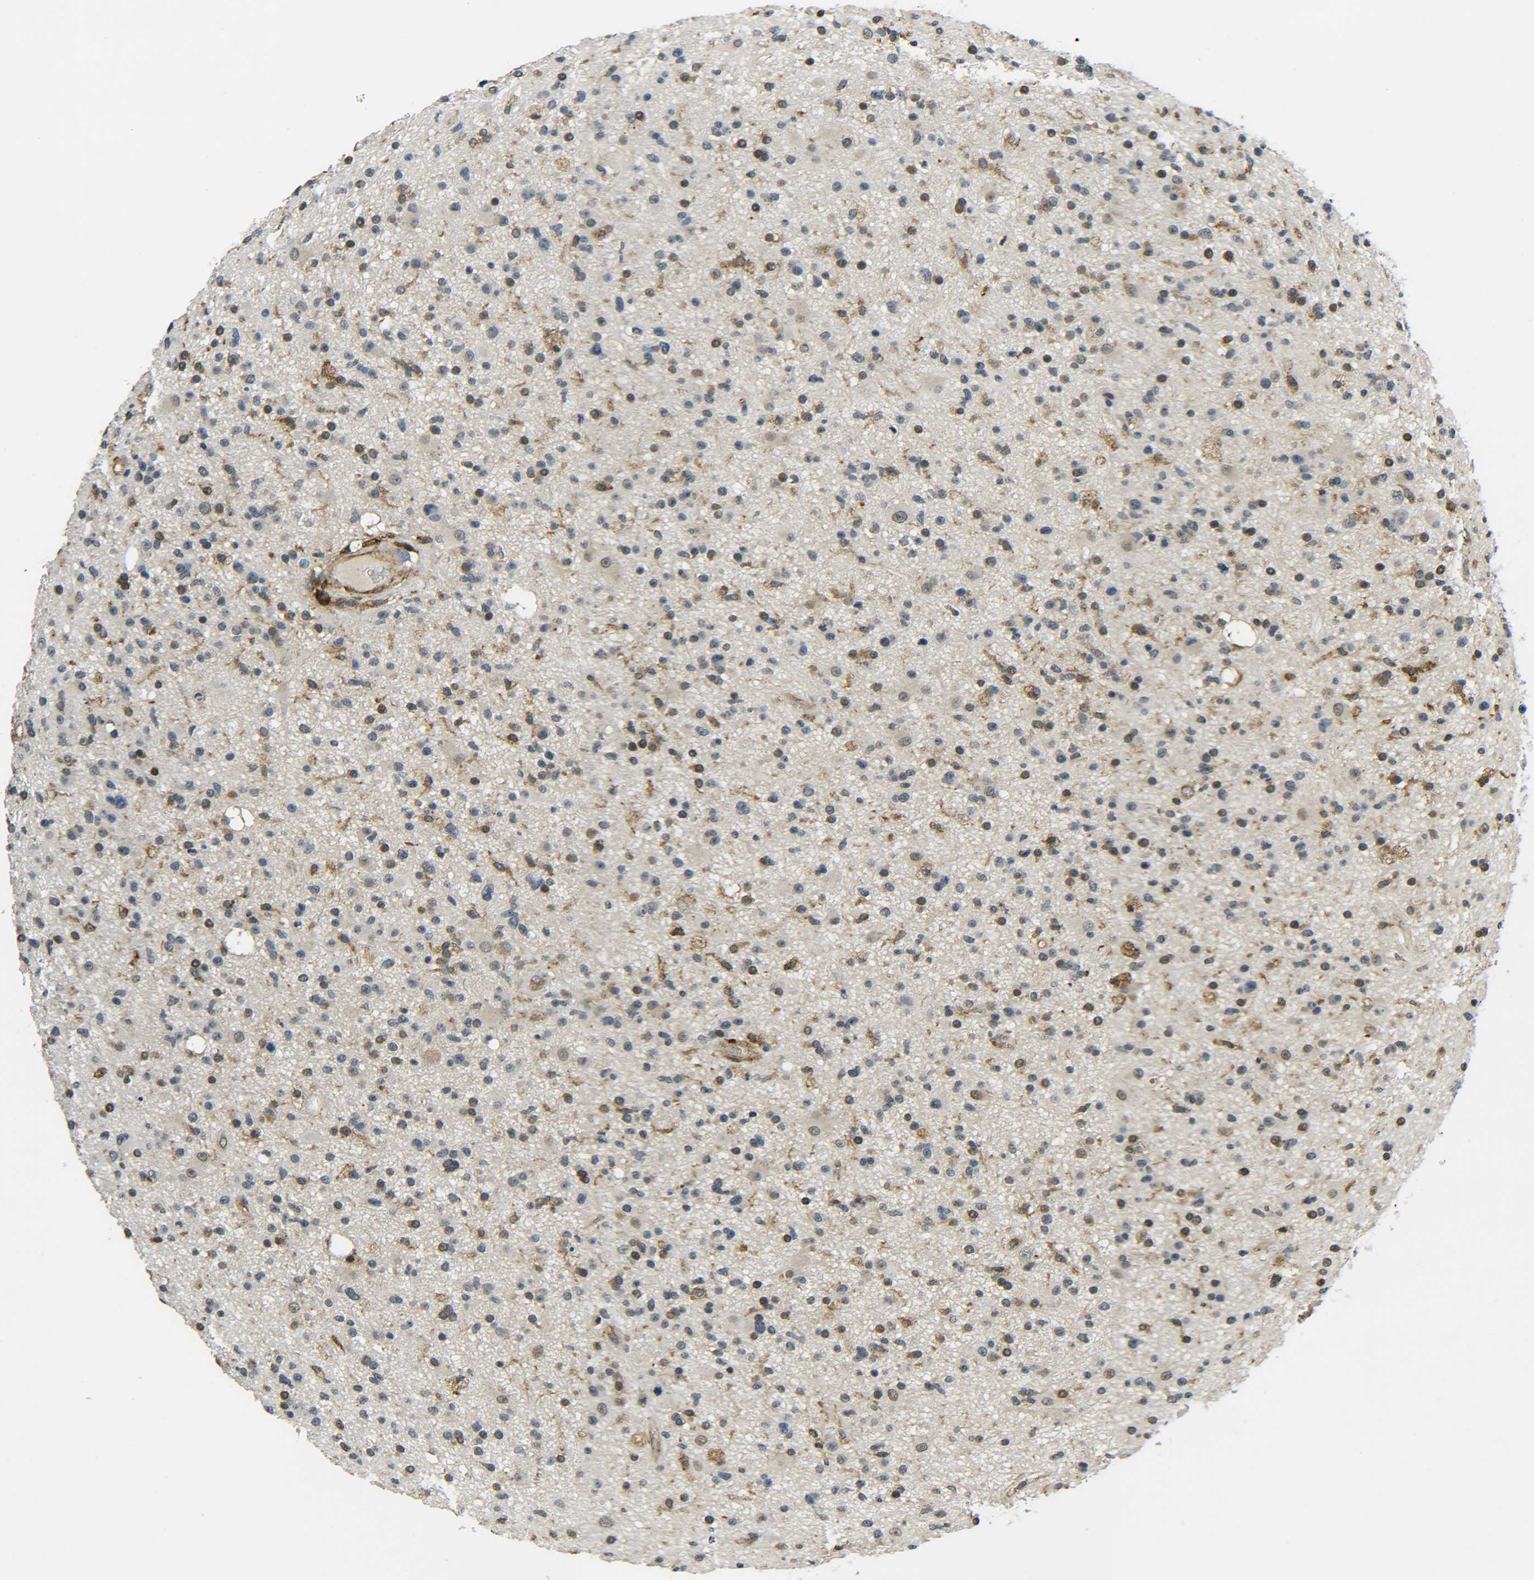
{"staining": {"intensity": "weak", "quantity": "25%-75%", "location": "nuclear"}, "tissue": "glioma", "cell_type": "Tumor cells", "image_type": "cancer", "snomed": [{"axis": "morphology", "description": "Glioma, malignant, High grade"}, {"axis": "topography", "description": "Brain"}], "caption": "This histopathology image exhibits immunohistochemistry staining of human glioma, with low weak nuclear expression in approximately 25%-75% of tumor cells.", "gene": "DAB2", "patient": {"sex": "male", "age": 33}}